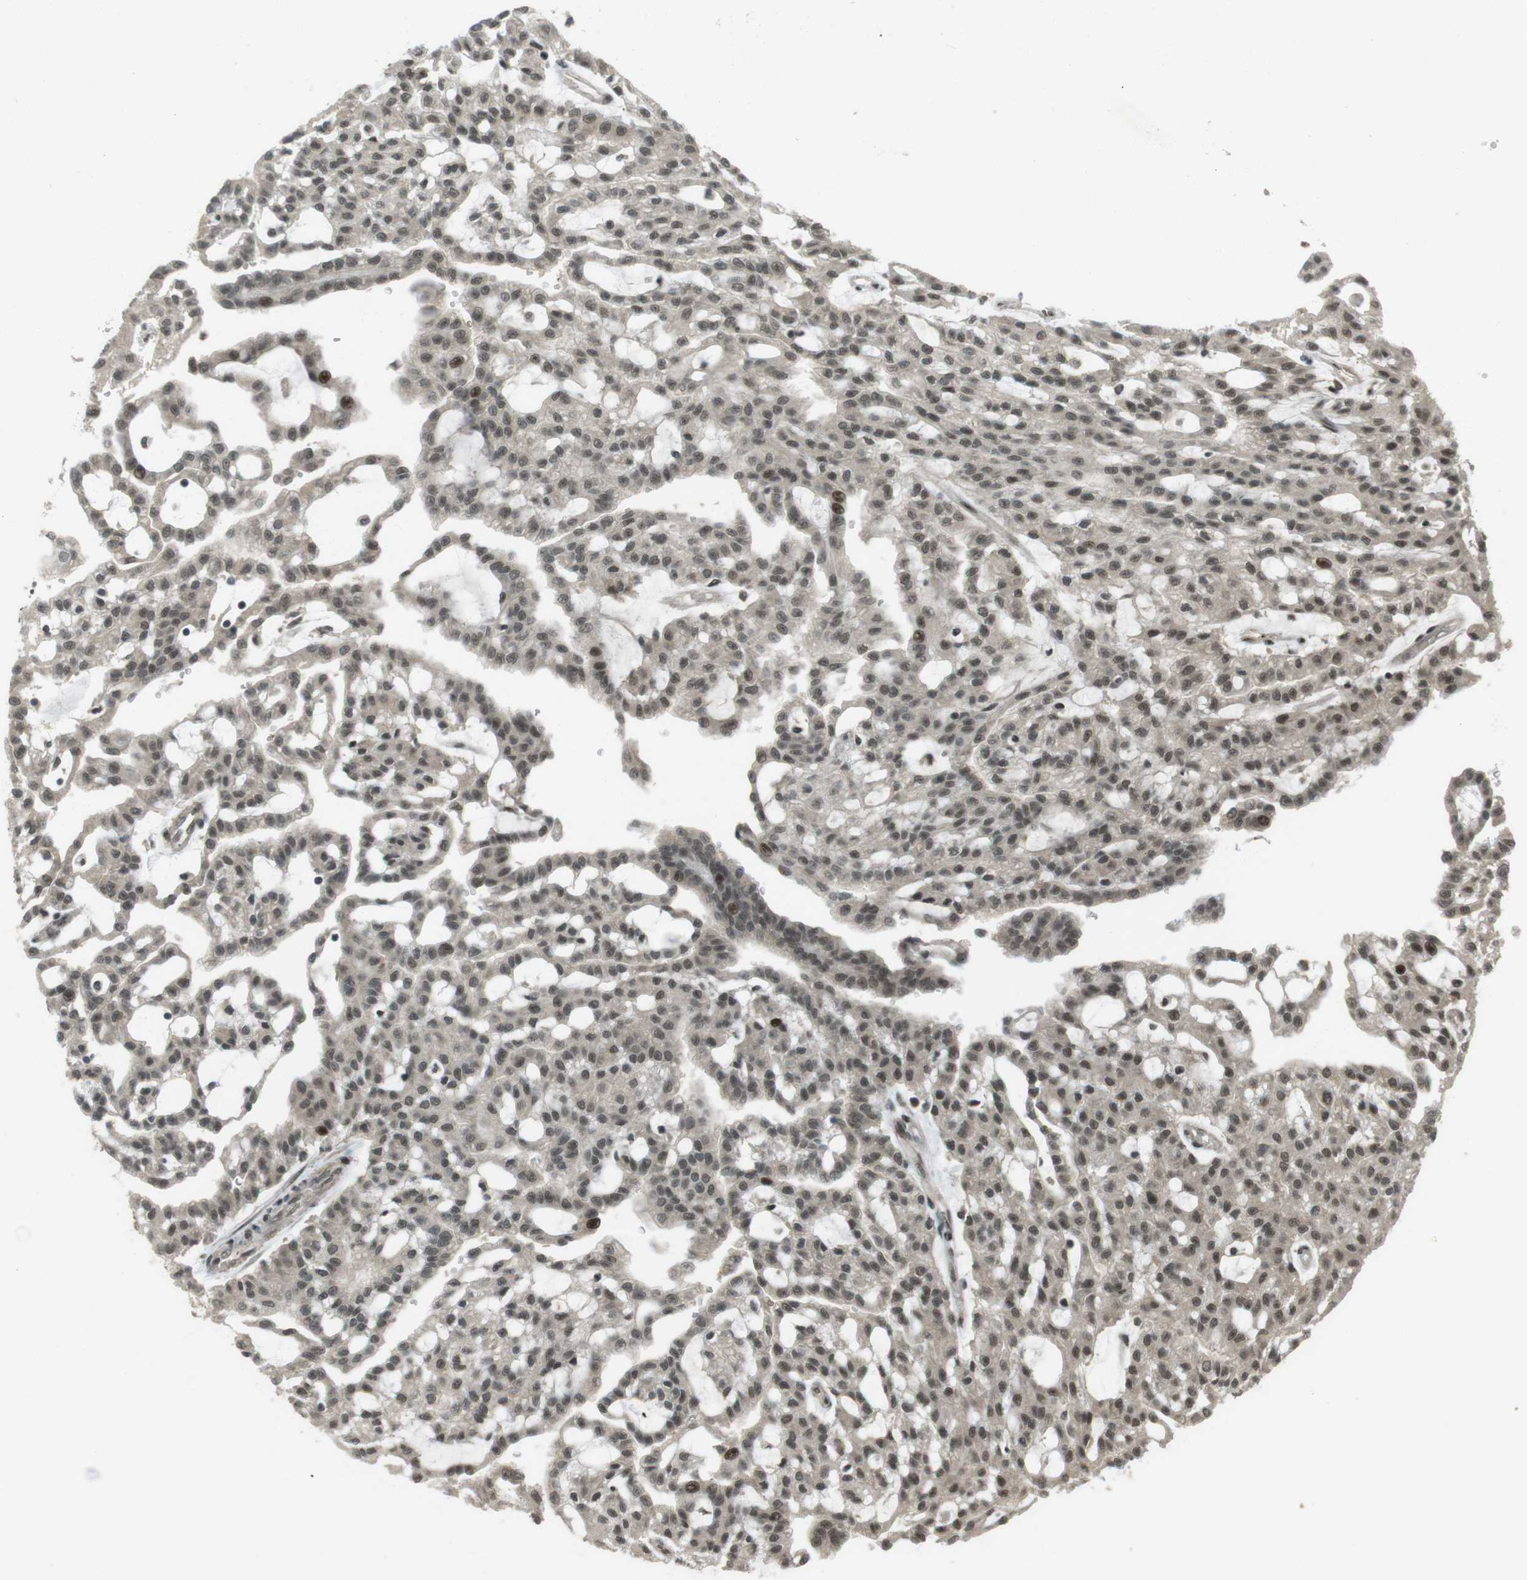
{"staining": {"intensity": "moderate", "quantity": "<25%", "location": "cytoplasmic/membranous,nuclear"}, "tissue": "renal cancer", "cell_type": "Tumor cells", "image_type": "cancer", "snomed": [{"axis": "morphology", "description": "Adenocarcinoma, NOS"}, {"axis": "topography", "description": "Kidney"}], "caption": "Immunohistochemistry (DAB) staining of human renal adenocarcinoma reveals moderate cytoplasmic/membranous and nuclear protein staining in about <25% of tumor cells. (DAB IHC, brown staining for protein, blue staining for nuclei).", "gene": "SLITRK5", "patient": {"sex": "male", "age": 63}}